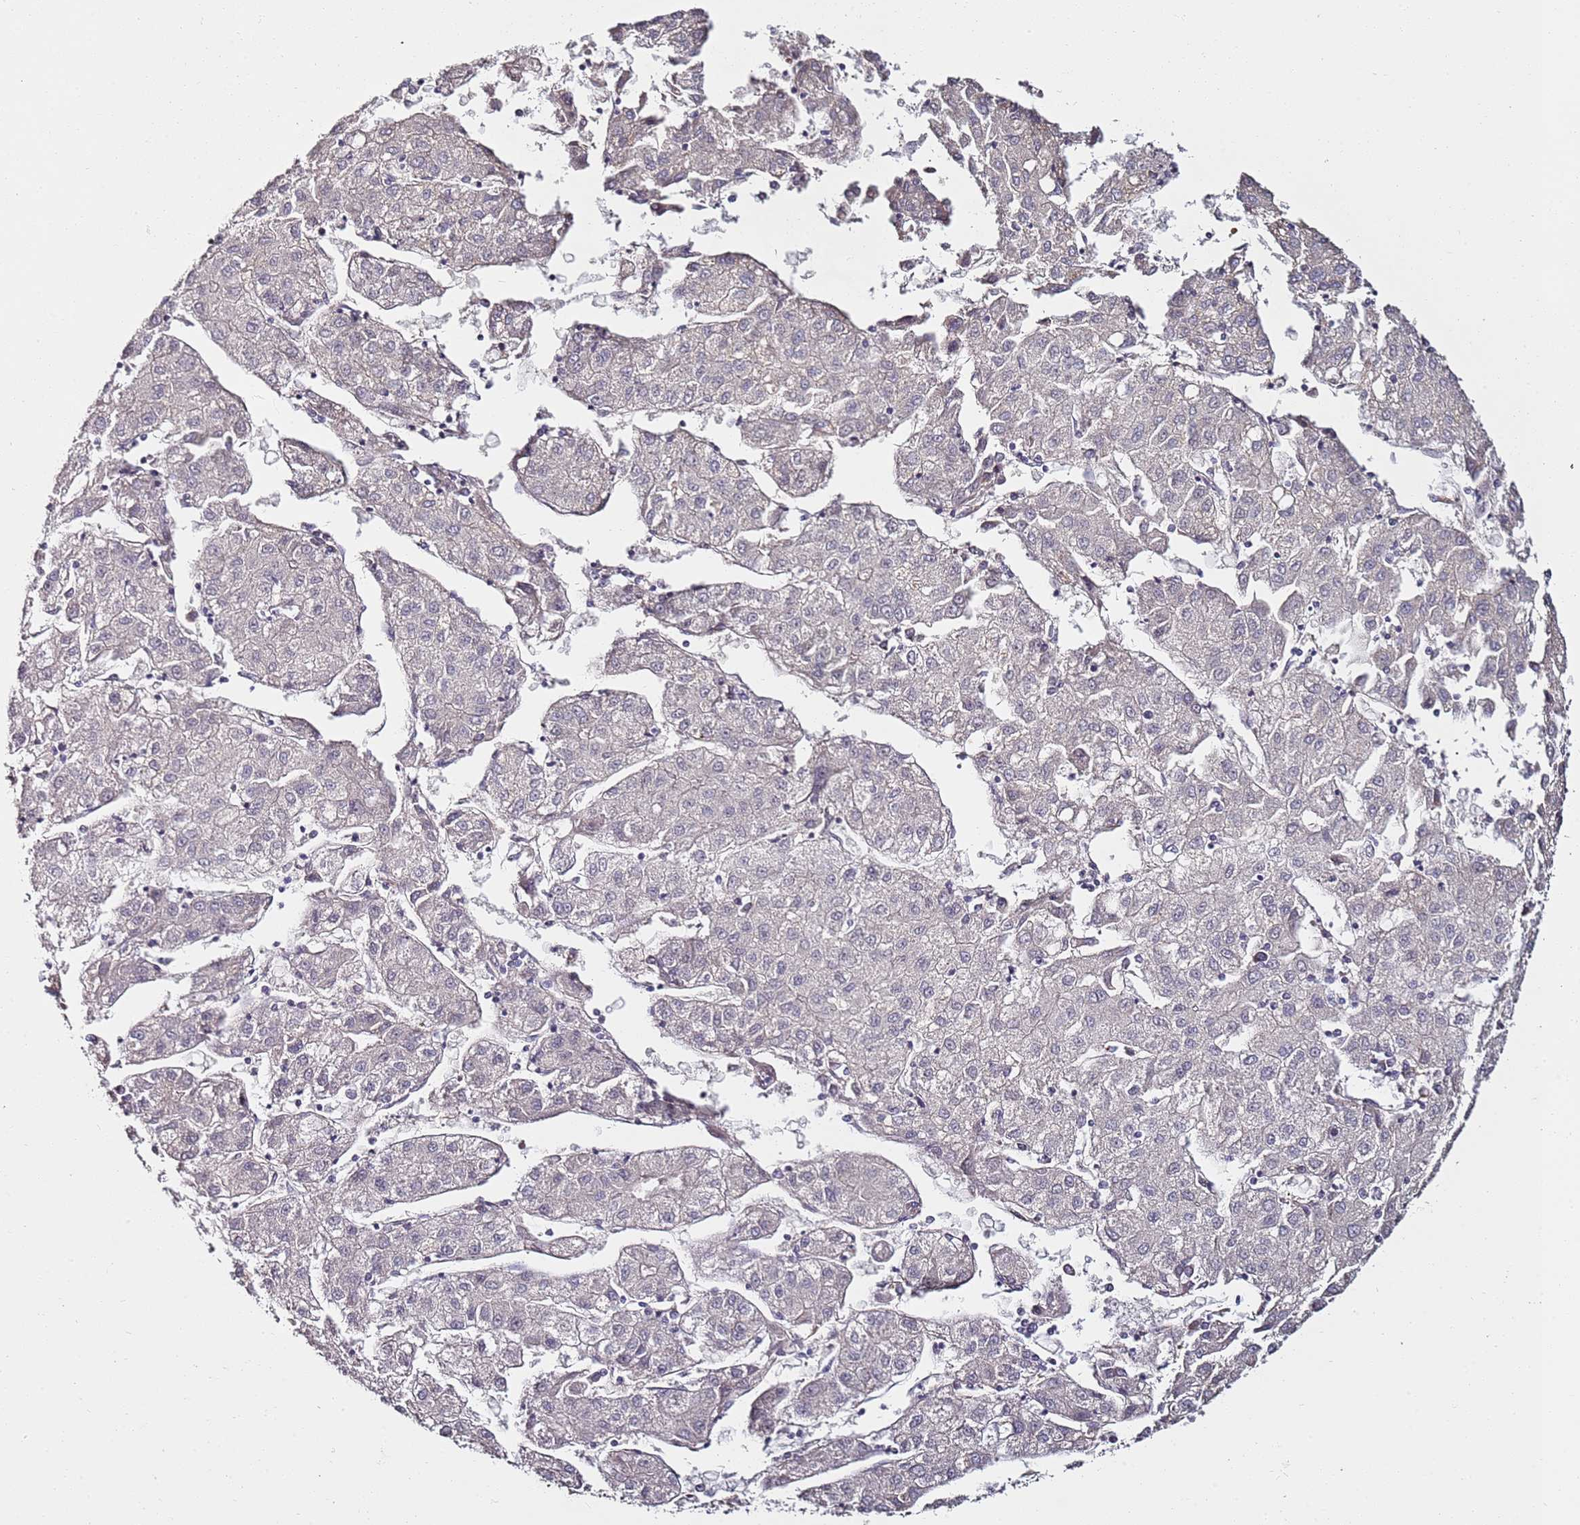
{"staining": {"intensity": "negative", "quantity": "none", "location": "none"}, "tissue": "liver cancer", "cell_type": "Tumor cells", "image_type": "cancer", "snomed": [{"axis": "morphology", "description": "Carcinoma, Hepatocellular, NOS"}, {"axis": "topography", "description": "Liver"}], "caption": "Liver cancer (hepatocellular carcinoma) was stained to show a protein in brown. There is no significant positivity in tumor cells. (DAB (3,3'-diaminobenzidine) immunohistochemistry, high magnification).", "gene": "C3orf80", "patient": {"sex": "male", "age": 72}}